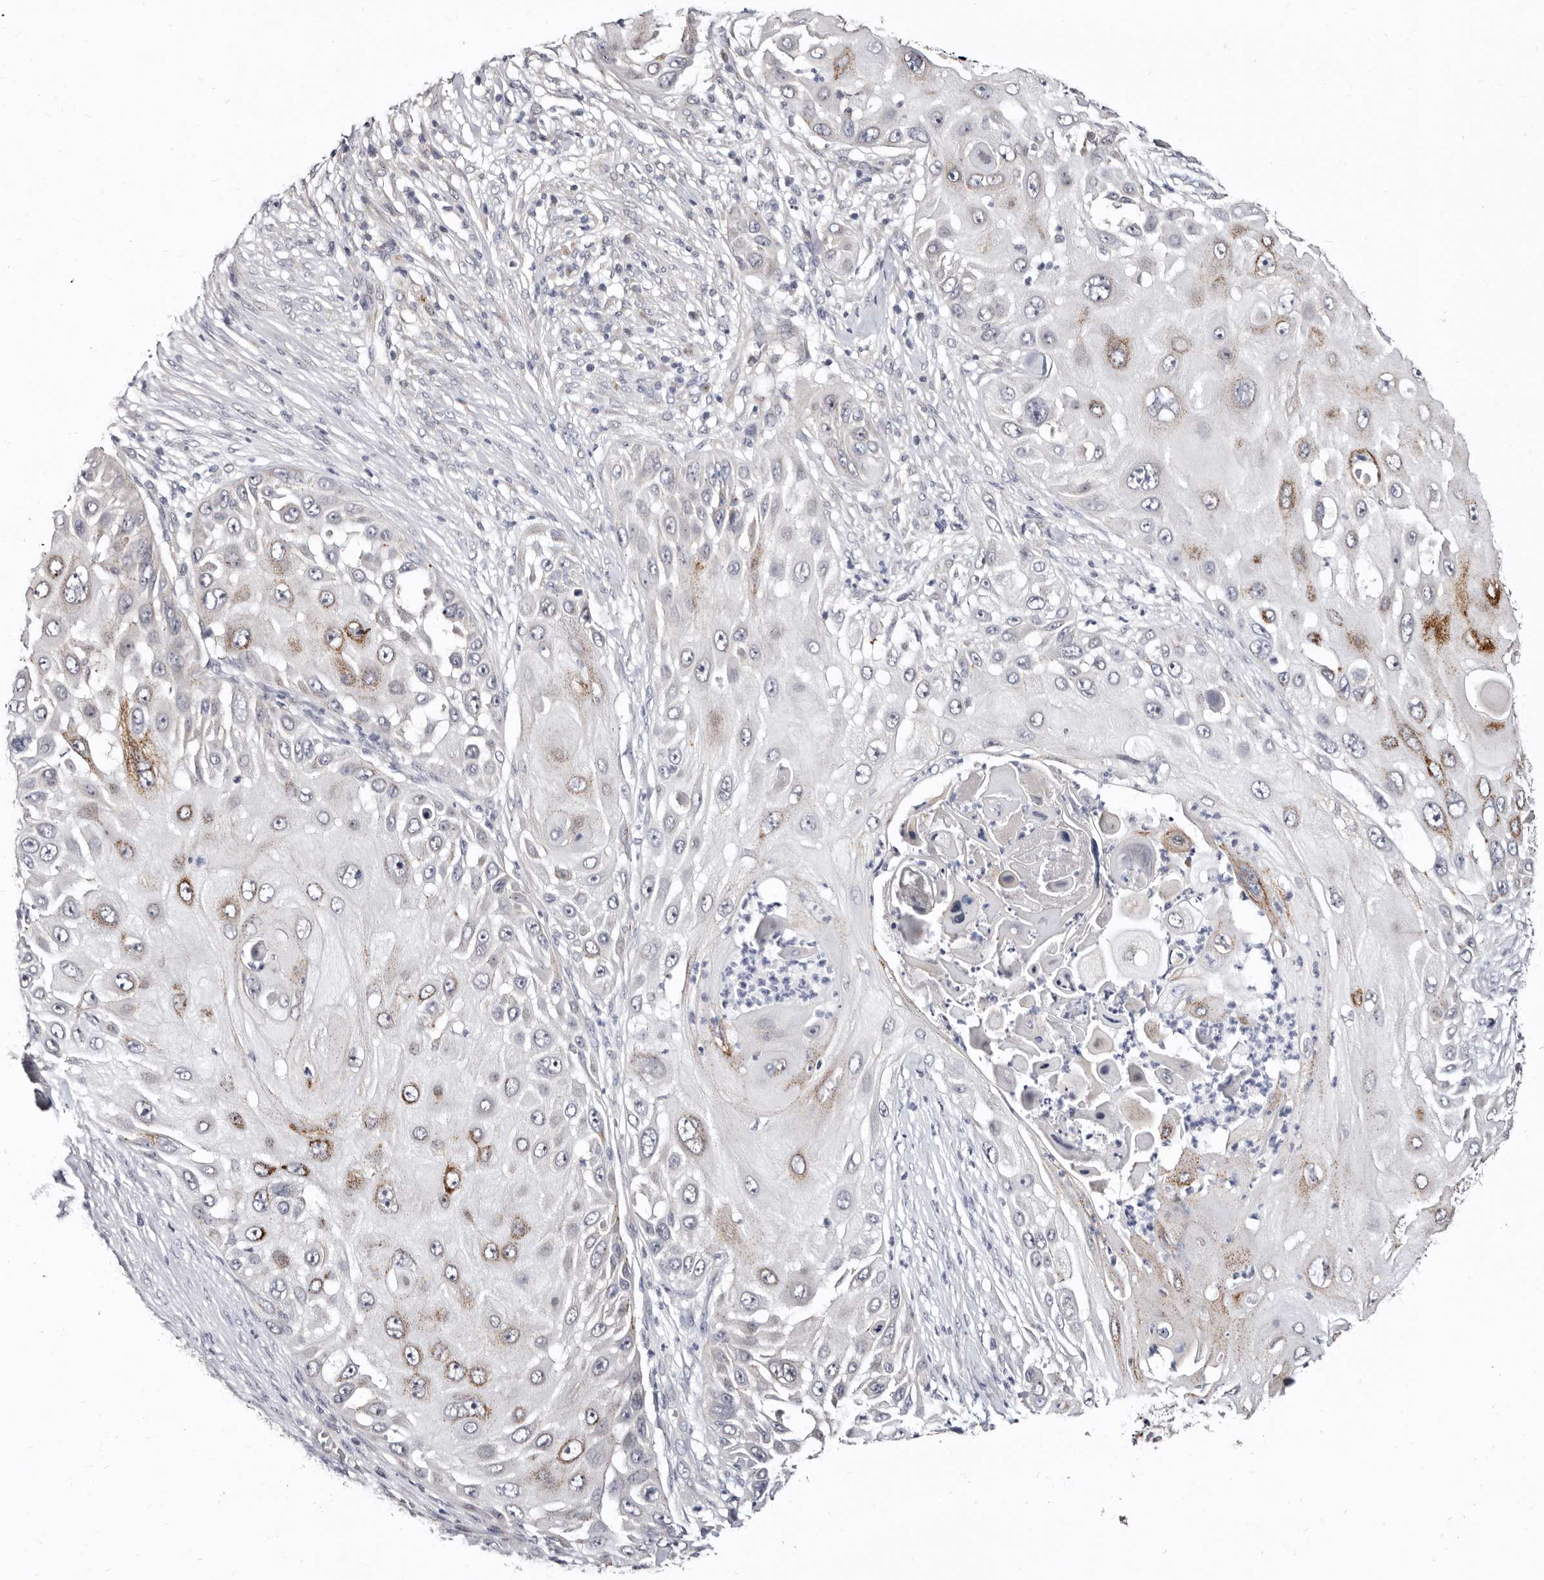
{"staining": {"intensity": "moderate", "quantity": "<25%", "location": "cytoplasmic/membranous"}, "tissue": "skin cancer", "cell_type": "Tumor cells", "image_type": "cancer", "snomed": [{"axis": "morphology", "description": "Squamous cell carcinoma, NOS"}, {"axis": "topography", "description": "Skin"}], "caption": "This micrograph exhibits IHC staining of human skin squamous cell carcinoma, with low moderate cytoplasmic/membranous expression in about <25% of tumor cells.", "gene": "KLHL4", "patient": {"sex": "female", "age": 44}}